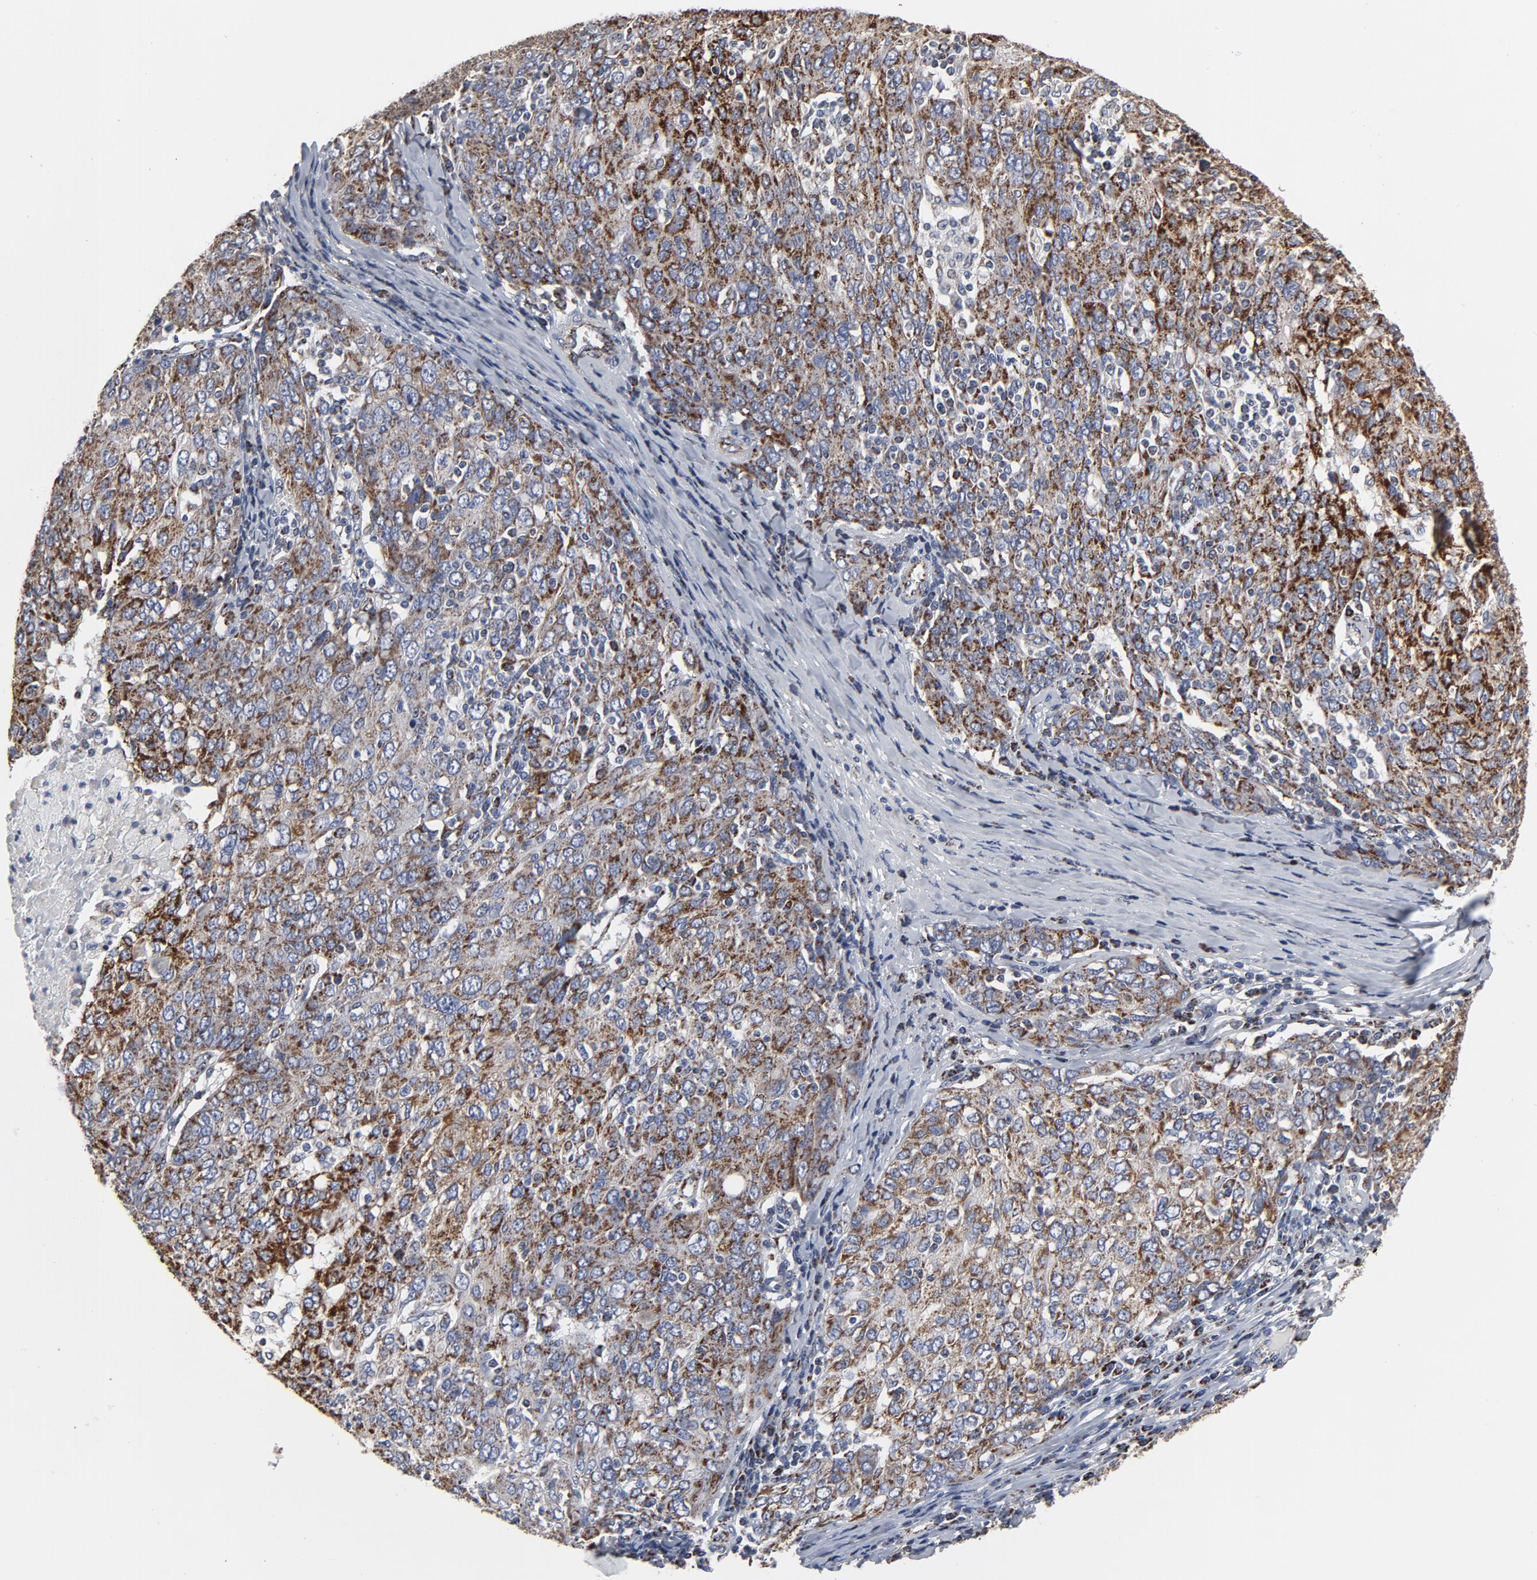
{"staining": {"intensity": "moderate", "quantity": ">75%", "location": "cytoplasmic/membranous"}, "tissue": "ovarian cancer", "cell_type": "Tumor cells", "image_type": "cancer", "snomed": [{"axis": "morphology", "description": "Carcinoma, endometroid"}, {"axis": "topography", "description": "Ovary"}], "caption": "A medium amount of moderate cytoplasmic/membranous expression is identified in approximately >75% of tumor cells in endometroid carcinoma (ovarian) tissue. (DAB (3,3'-diaminobenzidine) IHC, brown staining for protein, blue staining for nuclei).", "gene": "NDUFV2", "patient": {"sex": "female", "age": 50}}